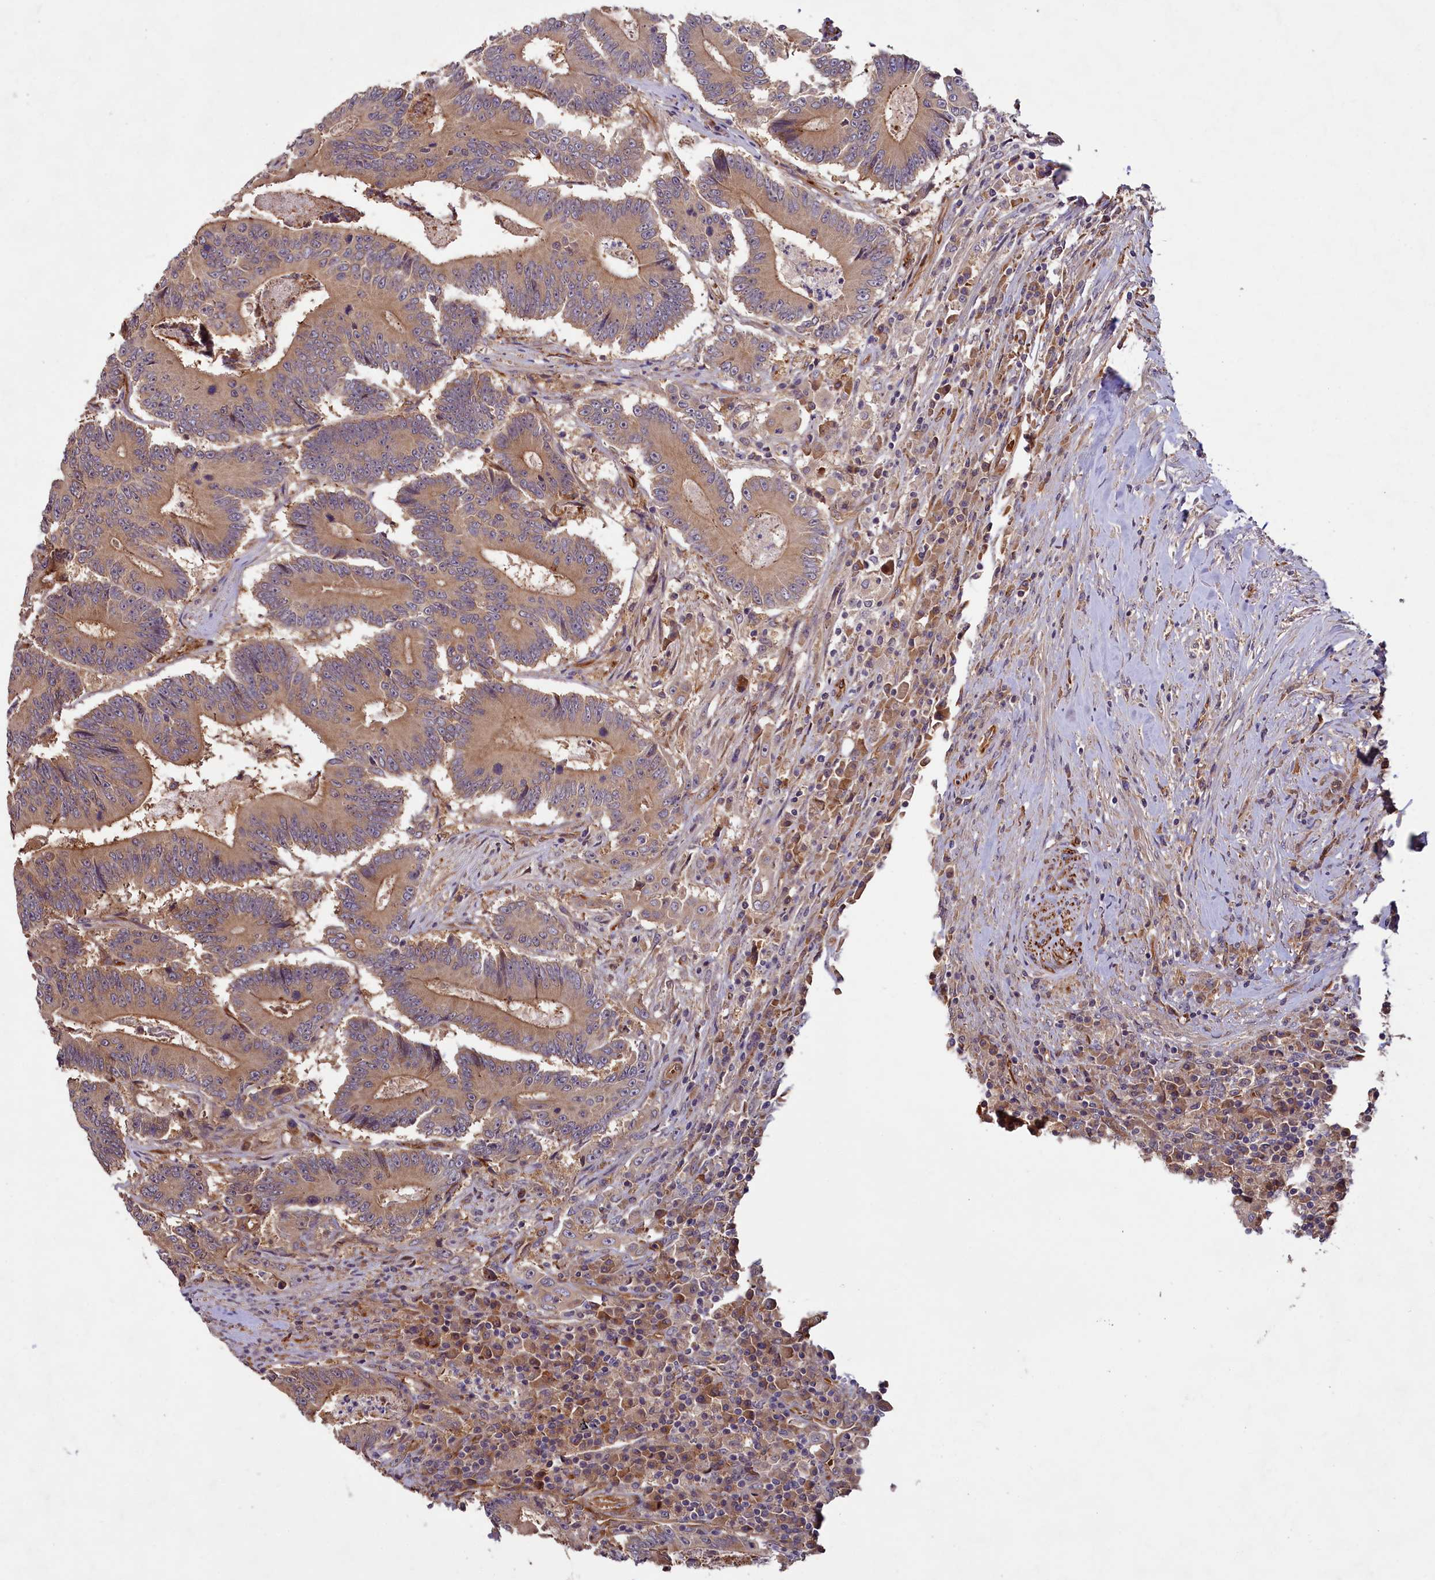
{"staining": {"intensity": "moderate", "quantity": ">75%", "location": "cytoplasmic/membranous"}, "tissue": "colorectal cancer", "cell_type": "Tumor cells", "image_type": "cancer", "snomed": [{"axis": "morphology", "description": "Adenocarcinoma, NOS"}, {"axis": "topography", "description": "Colon"}], "caption": "Adenocarcinoma (colorectal) stained with a protein marker reveals moderate staining in tumor cells.", "gene": "PKN2", "patient": {"sex": "male", "age": 83}}